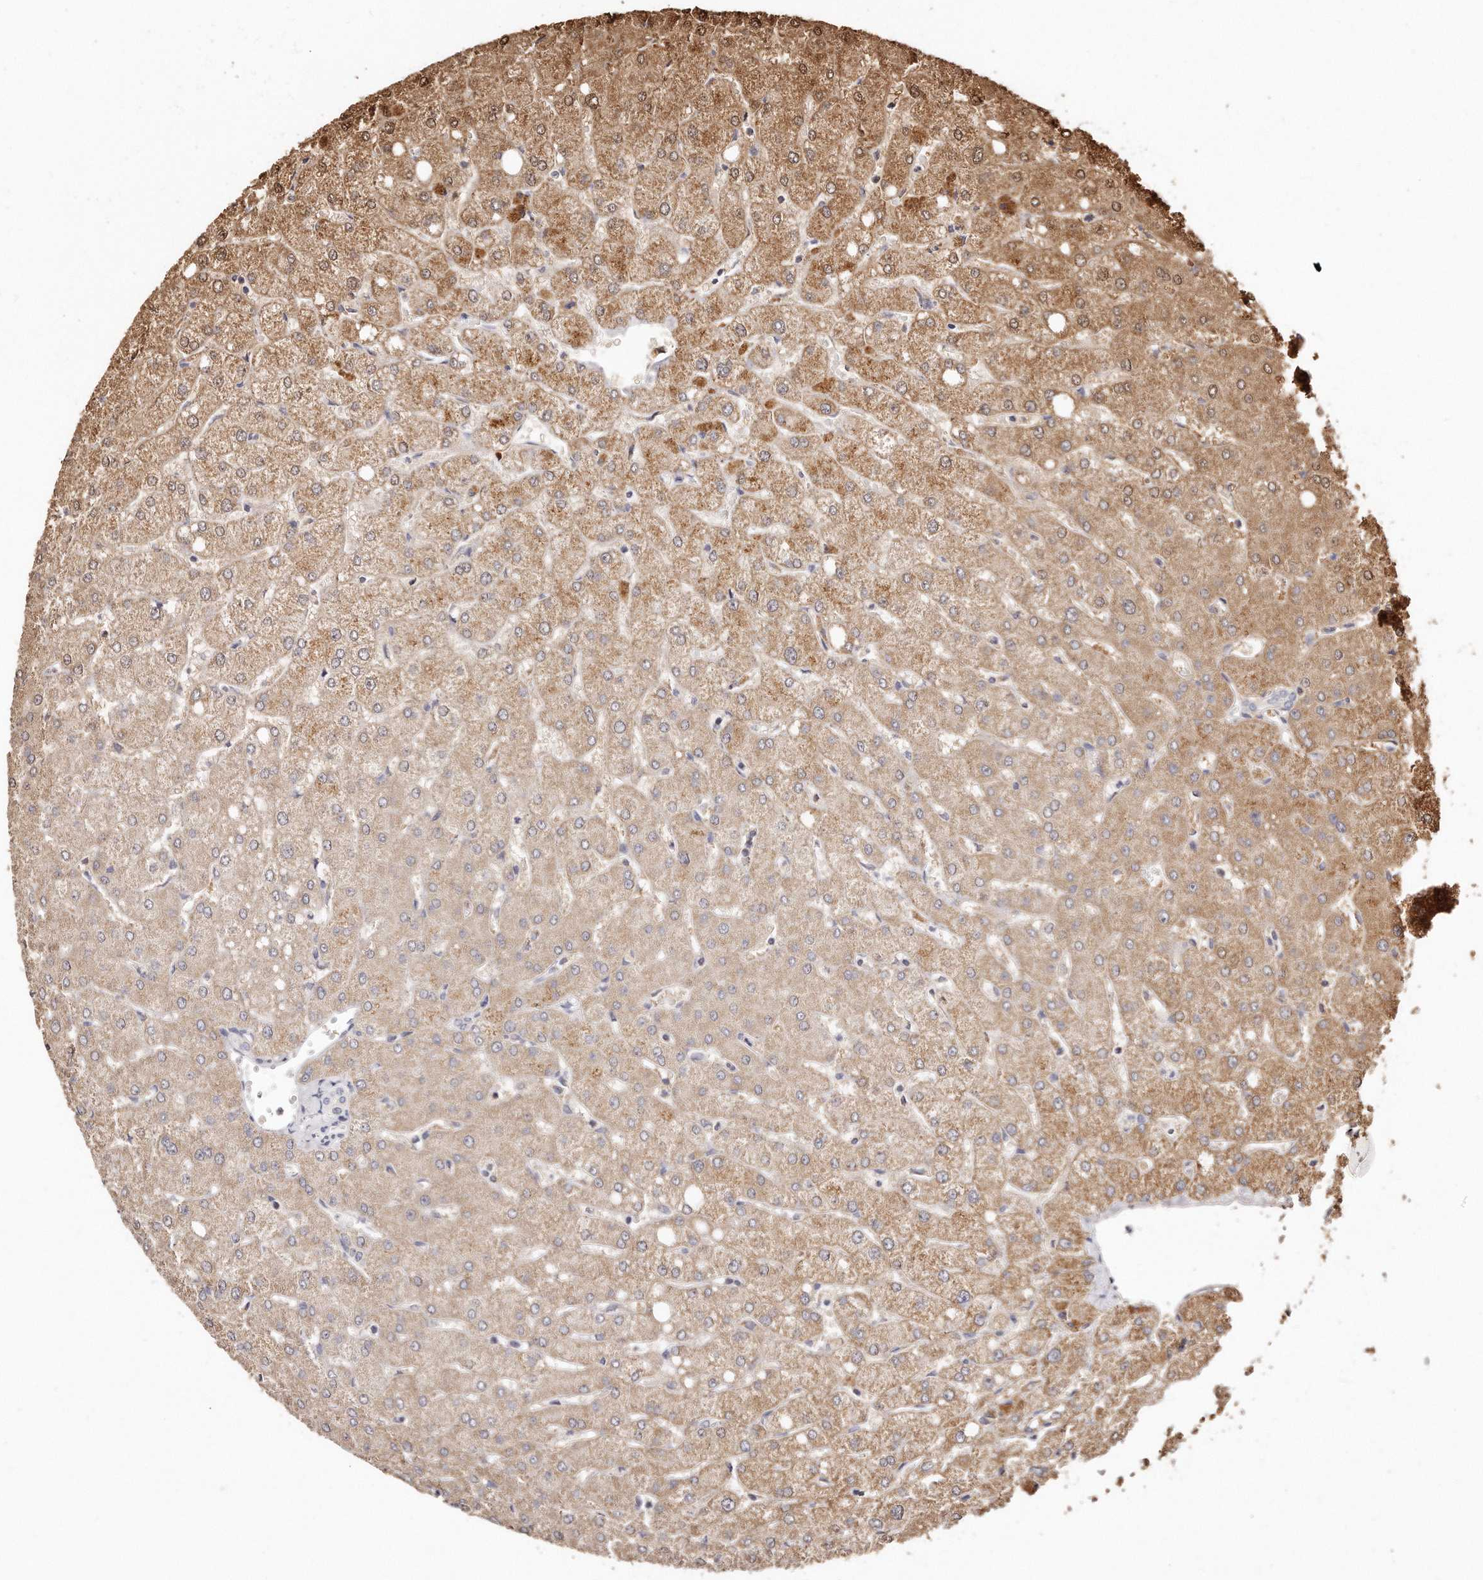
{"staining": {"intensity": "negative", "quantity": "none", "location": "none"}, "tissue": "liver", "cell_type": "Cholangiocytes", "image_type": "normal", "snomed": [{"axis": "morphology", "description": "Normal tissue, NOS"}, {"axis": "topography", "description": "Liver"}], "caption": "Cholangiocytes show no significant protein positivity in unremarkable liver. The staining is performed using DAB (3,3'-diaminobenzidine) brown chromogen with nuclei counter-stained in using hematoxylin.", "gene": "RTKN", "patient": {"sex": "female", "age": 54}}